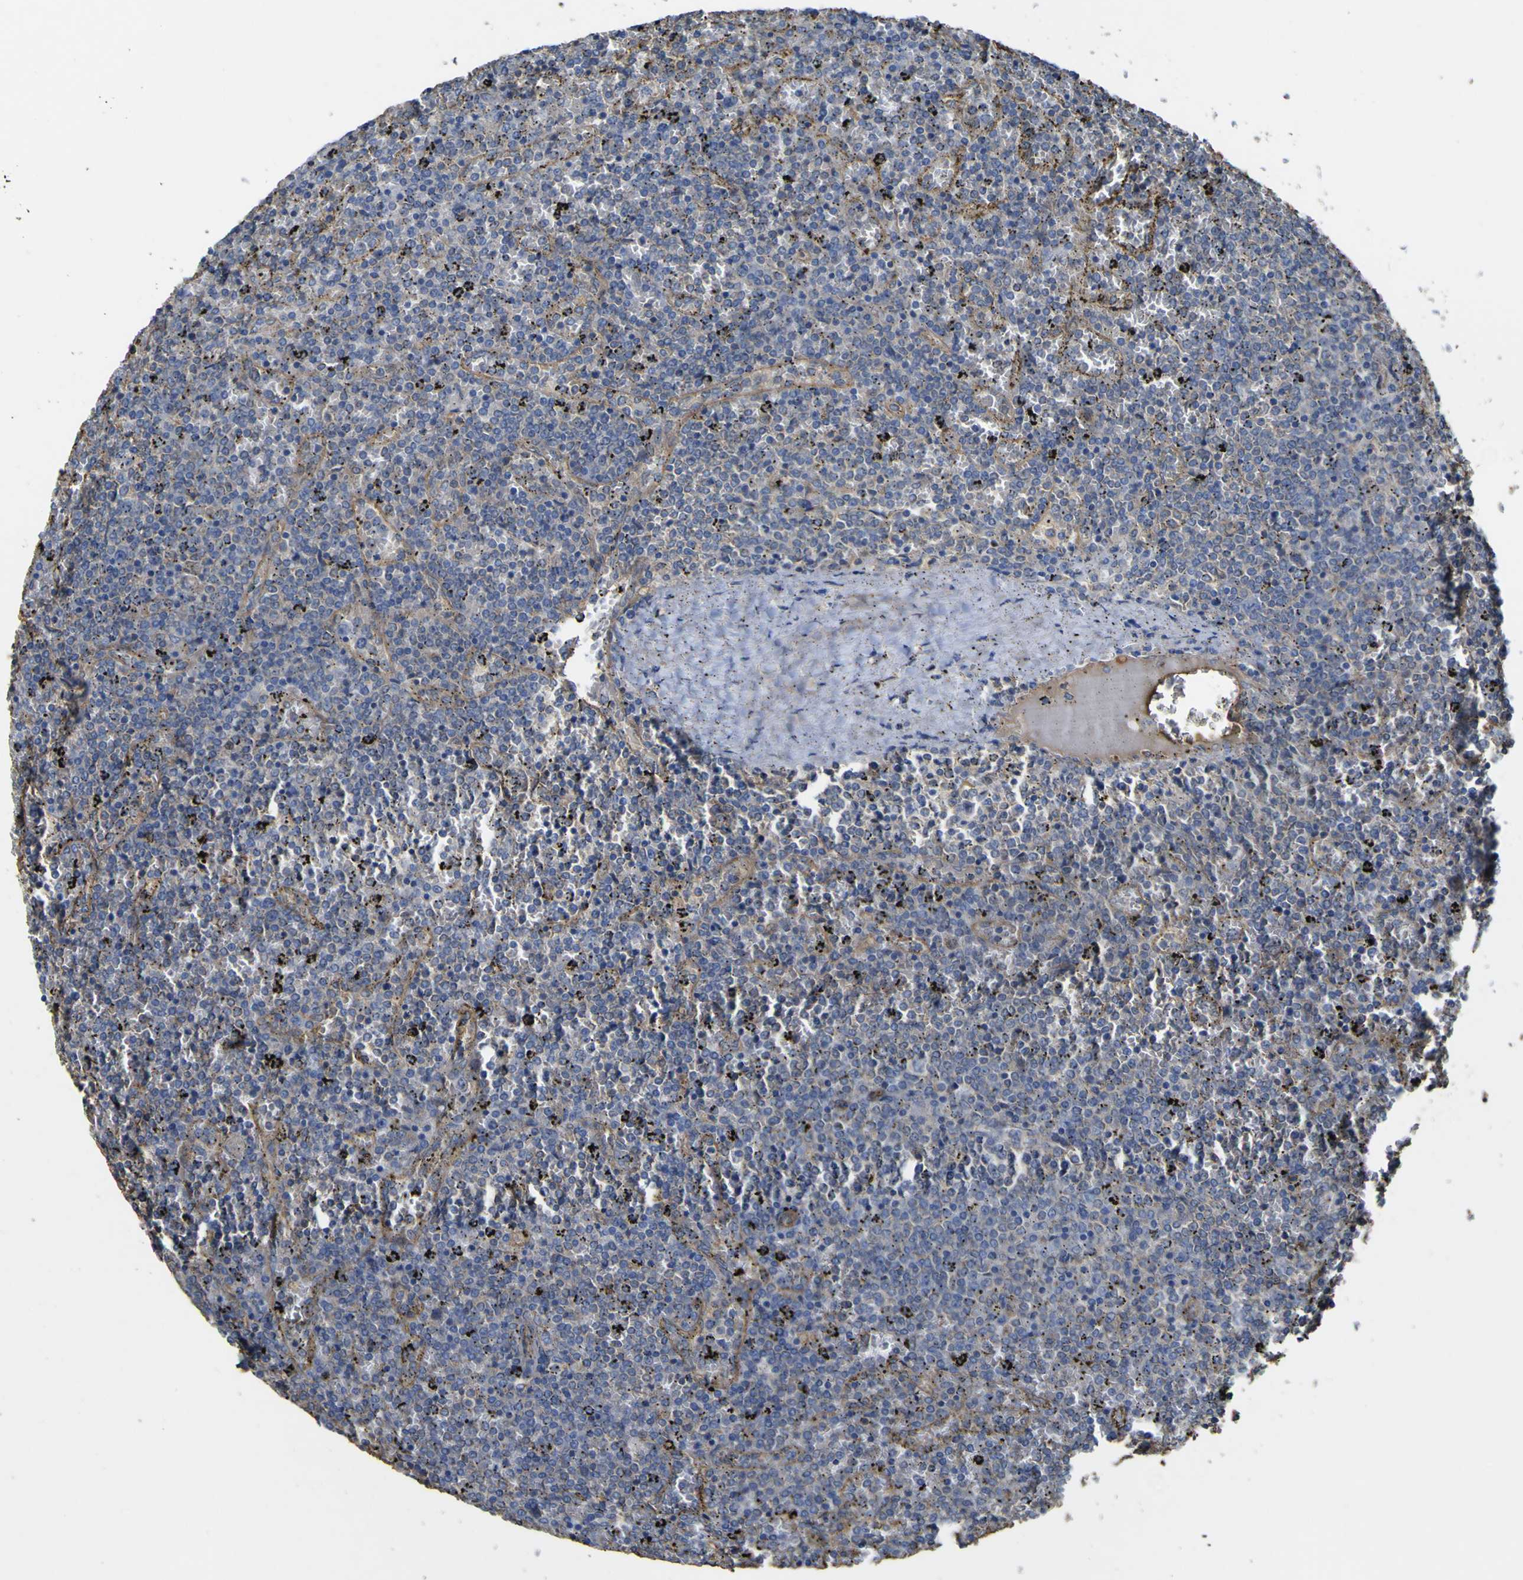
{"staining": {"intensity": "weak", "quantity": "<25%", "location": "cytoplasmic/membranous"}, "tissue": "lymphoma", "cell_type": "Tumor cells", "image_type": "cancer", "snomed": [{"axis": "morphology", "description": "Malignant lymphoma, non-Hodgkin's type, High grade"}, {"axis": "topography", "description": "Ovary"}], "caption": "Immunohistochemical staining of high-grade malignant lymphoma, non-Hodgkin's type shows no significant staining in tumor cells.", "gene": "TNFSF15", "patient": {"sex": "female", "age": 56}}